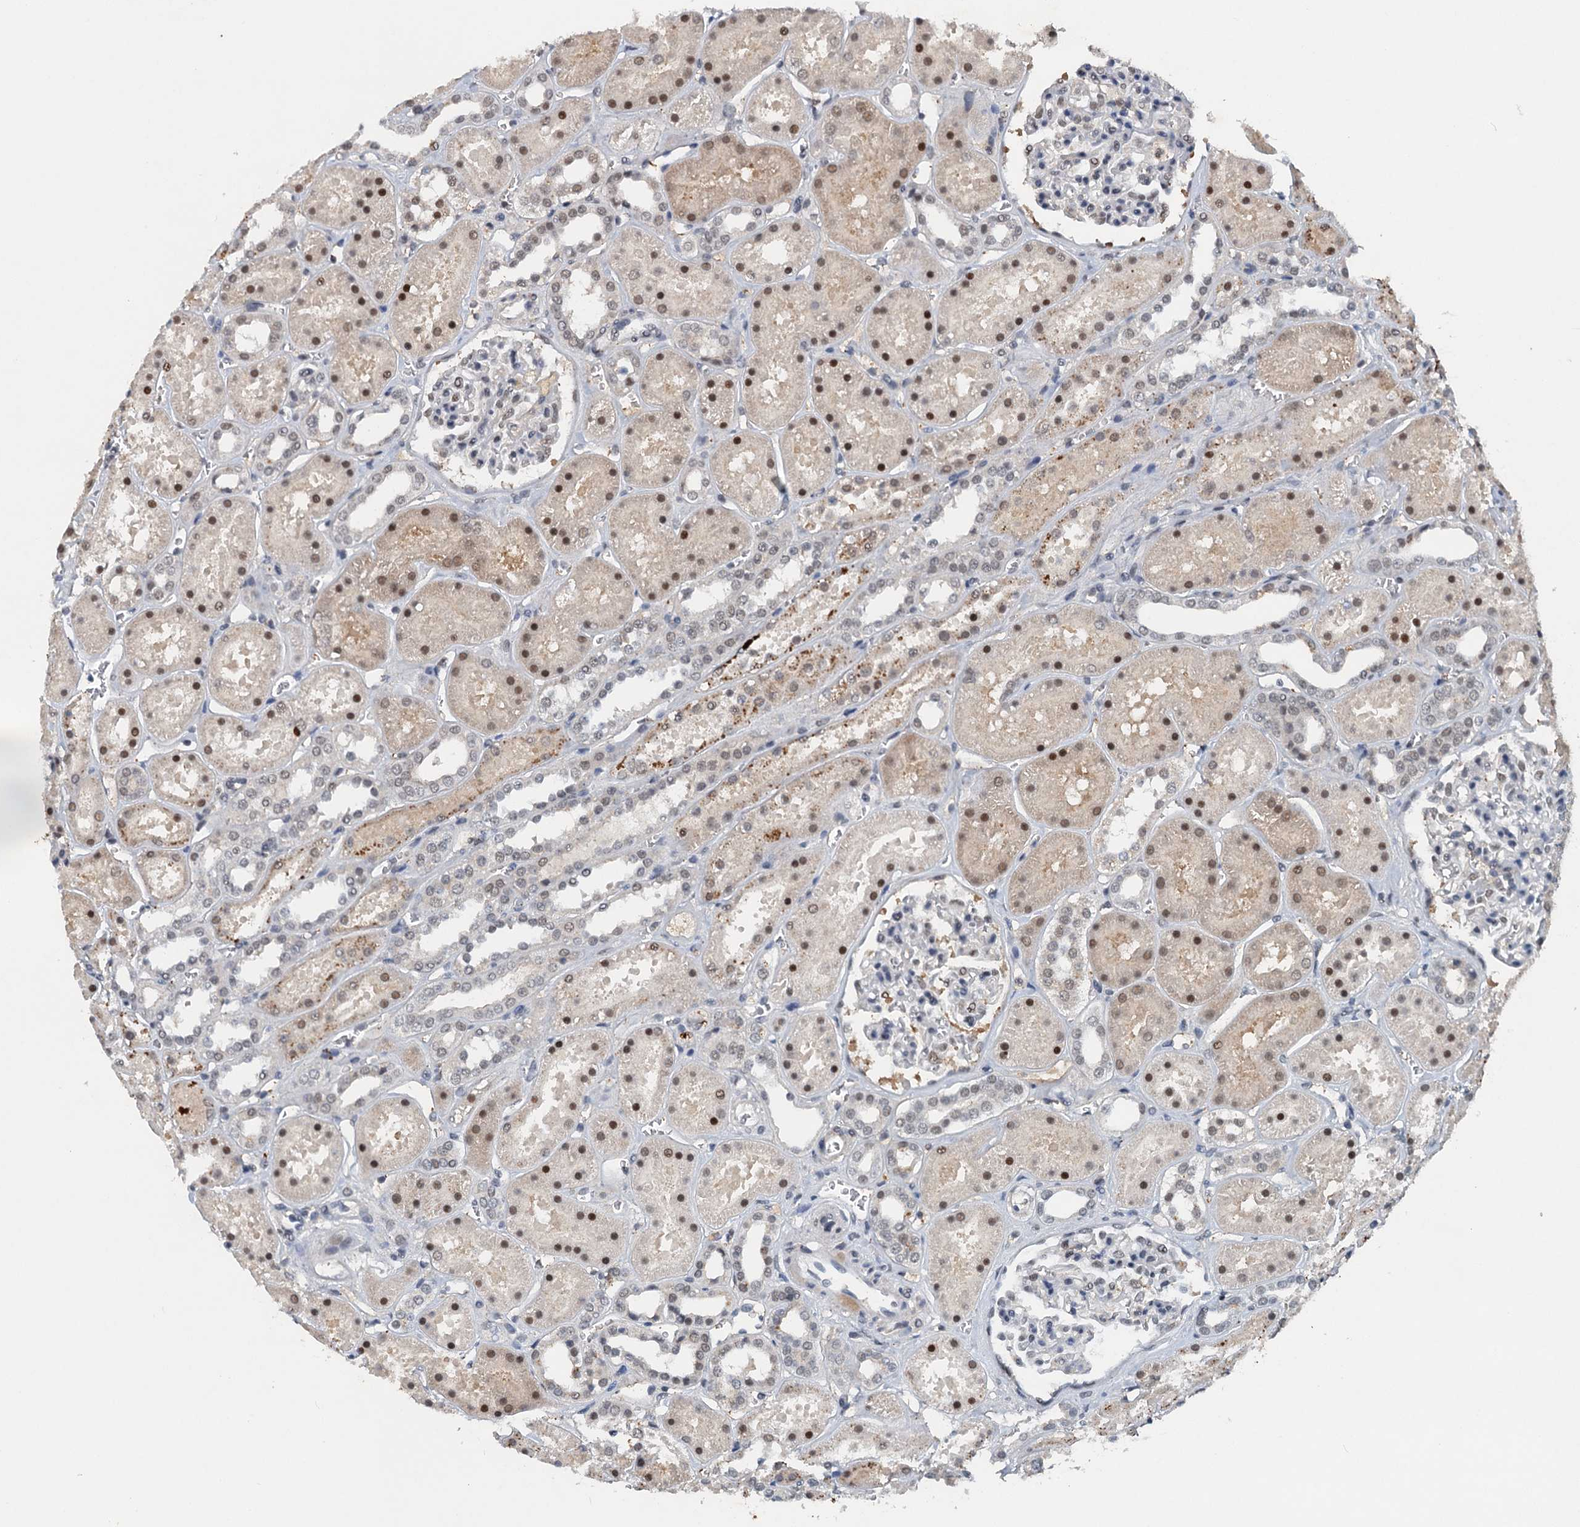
{"staining": {"intensity": "negative", "quantity": "none", "location": "none"}, "tissue": "kidney", "cell_type": "Cells in glomeruli", "image_type": "normal", "snomed": [{"axis": "morphology", "description": "Normal tissue, NOS"}, {"axis": "topography", "description": "Kidney"}], "caption": "This is an immunohistochemistry (IHC) histopathology image of unremarkable kidney. There is no staining in cells in glomeruli.", "gene": "CSTF3", "patient": {"sex": "female", "age": 41}}